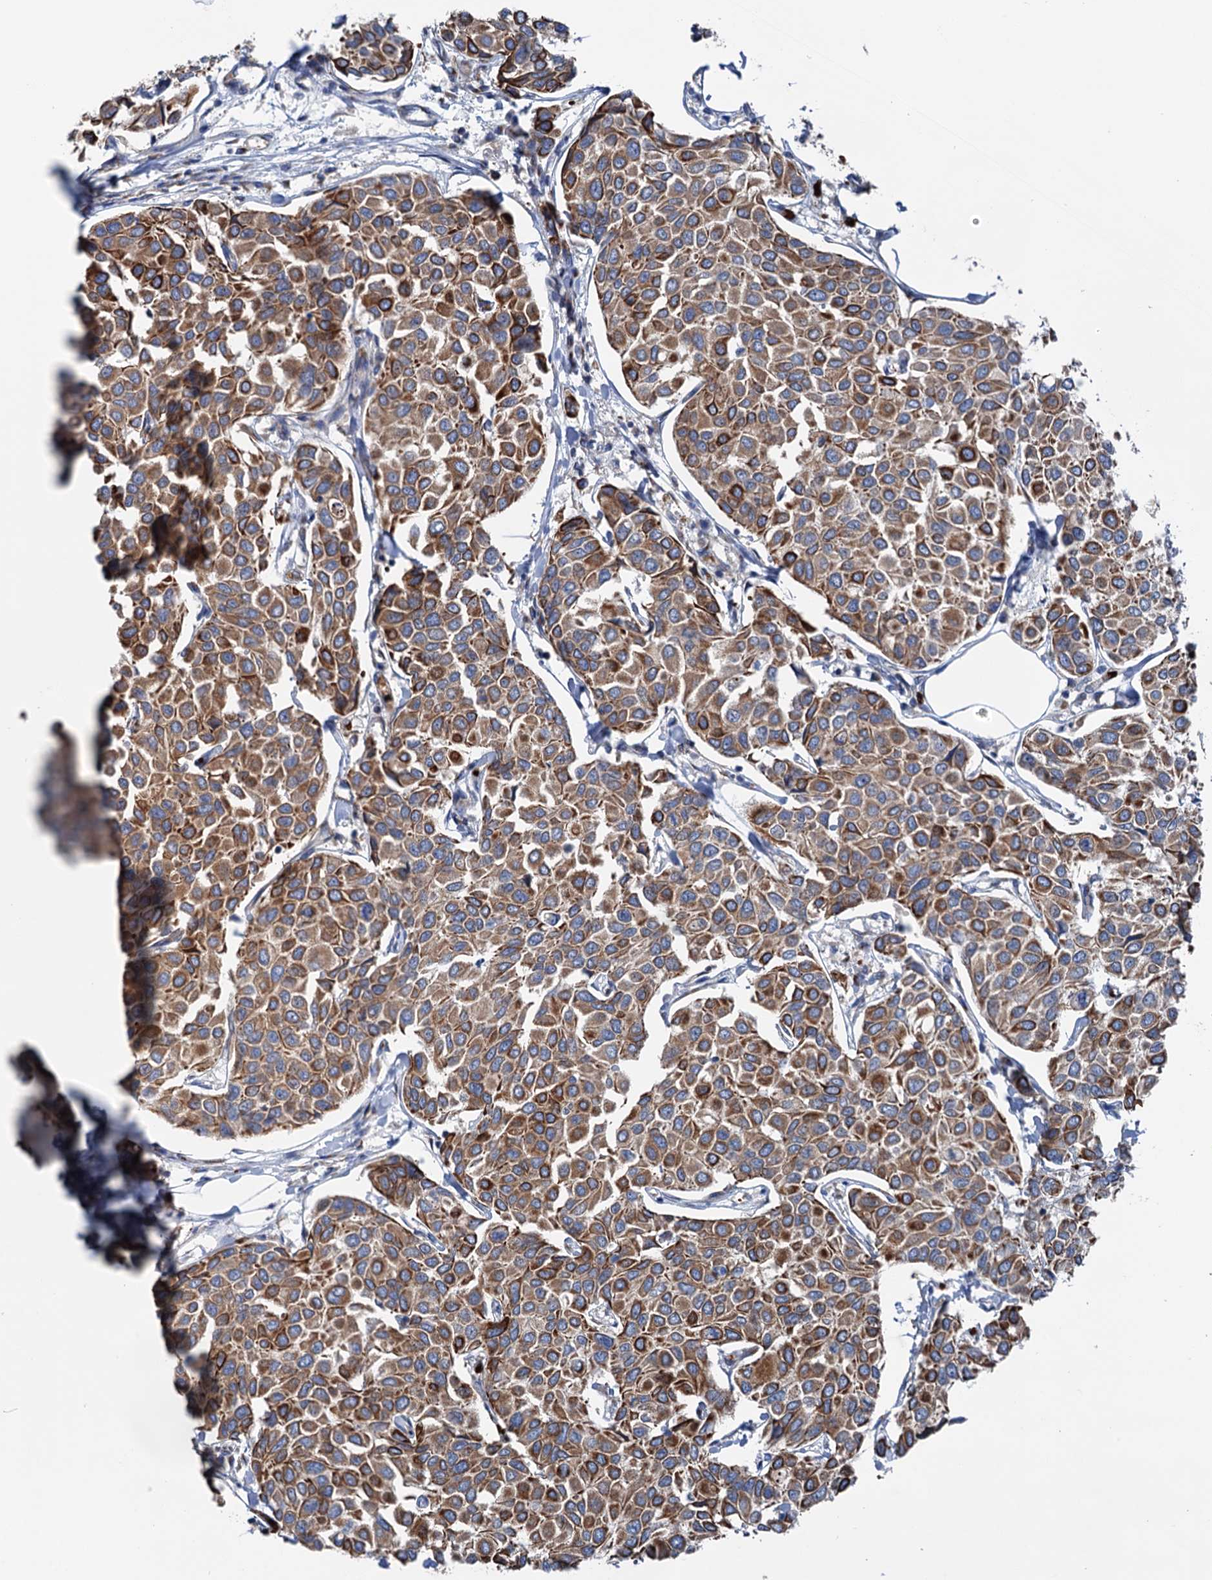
{"staining": {"intensity": "strong", "quantity": "25%-75%", "location": "cytoplasmic/membranous"}, "tissue": "breast cancer", "cell_type": "Tumor cells", "image_type": "cancer", "snomed": [{"axis": "morphology", "description": "Duct carcinoma"}, {"axis": "topography", "description": "Breast"}], "caption": "Tumor cells display high levels of strong cytoplasmic/membranous expression in about 25%-75% of cells in breast cancer.", "gene": "EIPR1", "patient": {"sex": "female", "age": 55}}